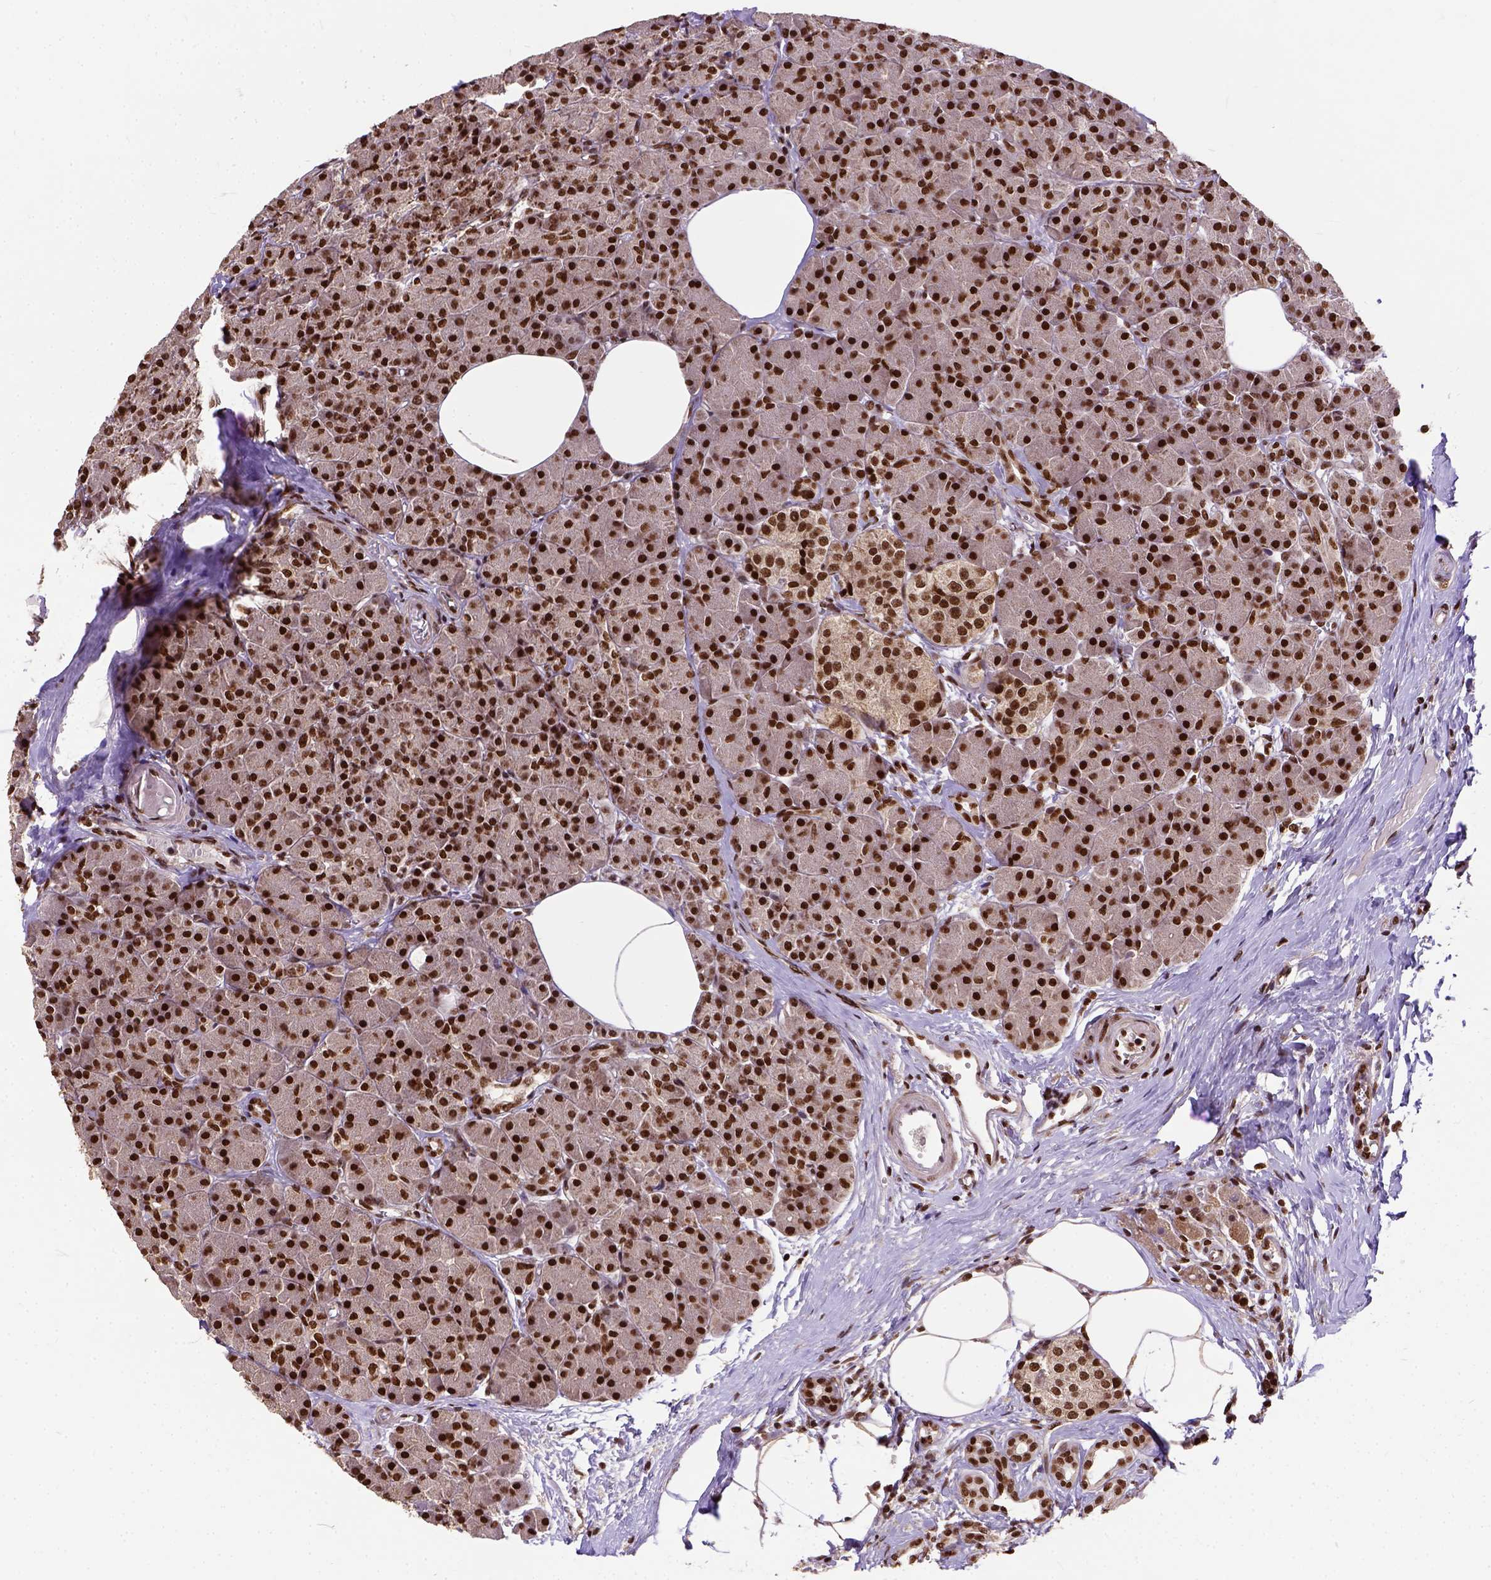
{"staining": {"intensity": "strong", "quantity": ">75%", "location": "nuclear"}, "tissue": "pancreas", "cell_type": "Exocrine glandular cells", "image_type": "normal", "snomed": [{"axis": "morphology", "description": "Normal tissue, NOS"}, {"axis": "topography", "description": "Pancreas"}], "caption": "Immunohistochemical staining of unremarkable human pancreas displays >75% levels of strong nuclear protein staining in approximately >75% of exocrine glandular cells.", "gene": "NACC1", "patient": {"sex": "female", "age": 45}}